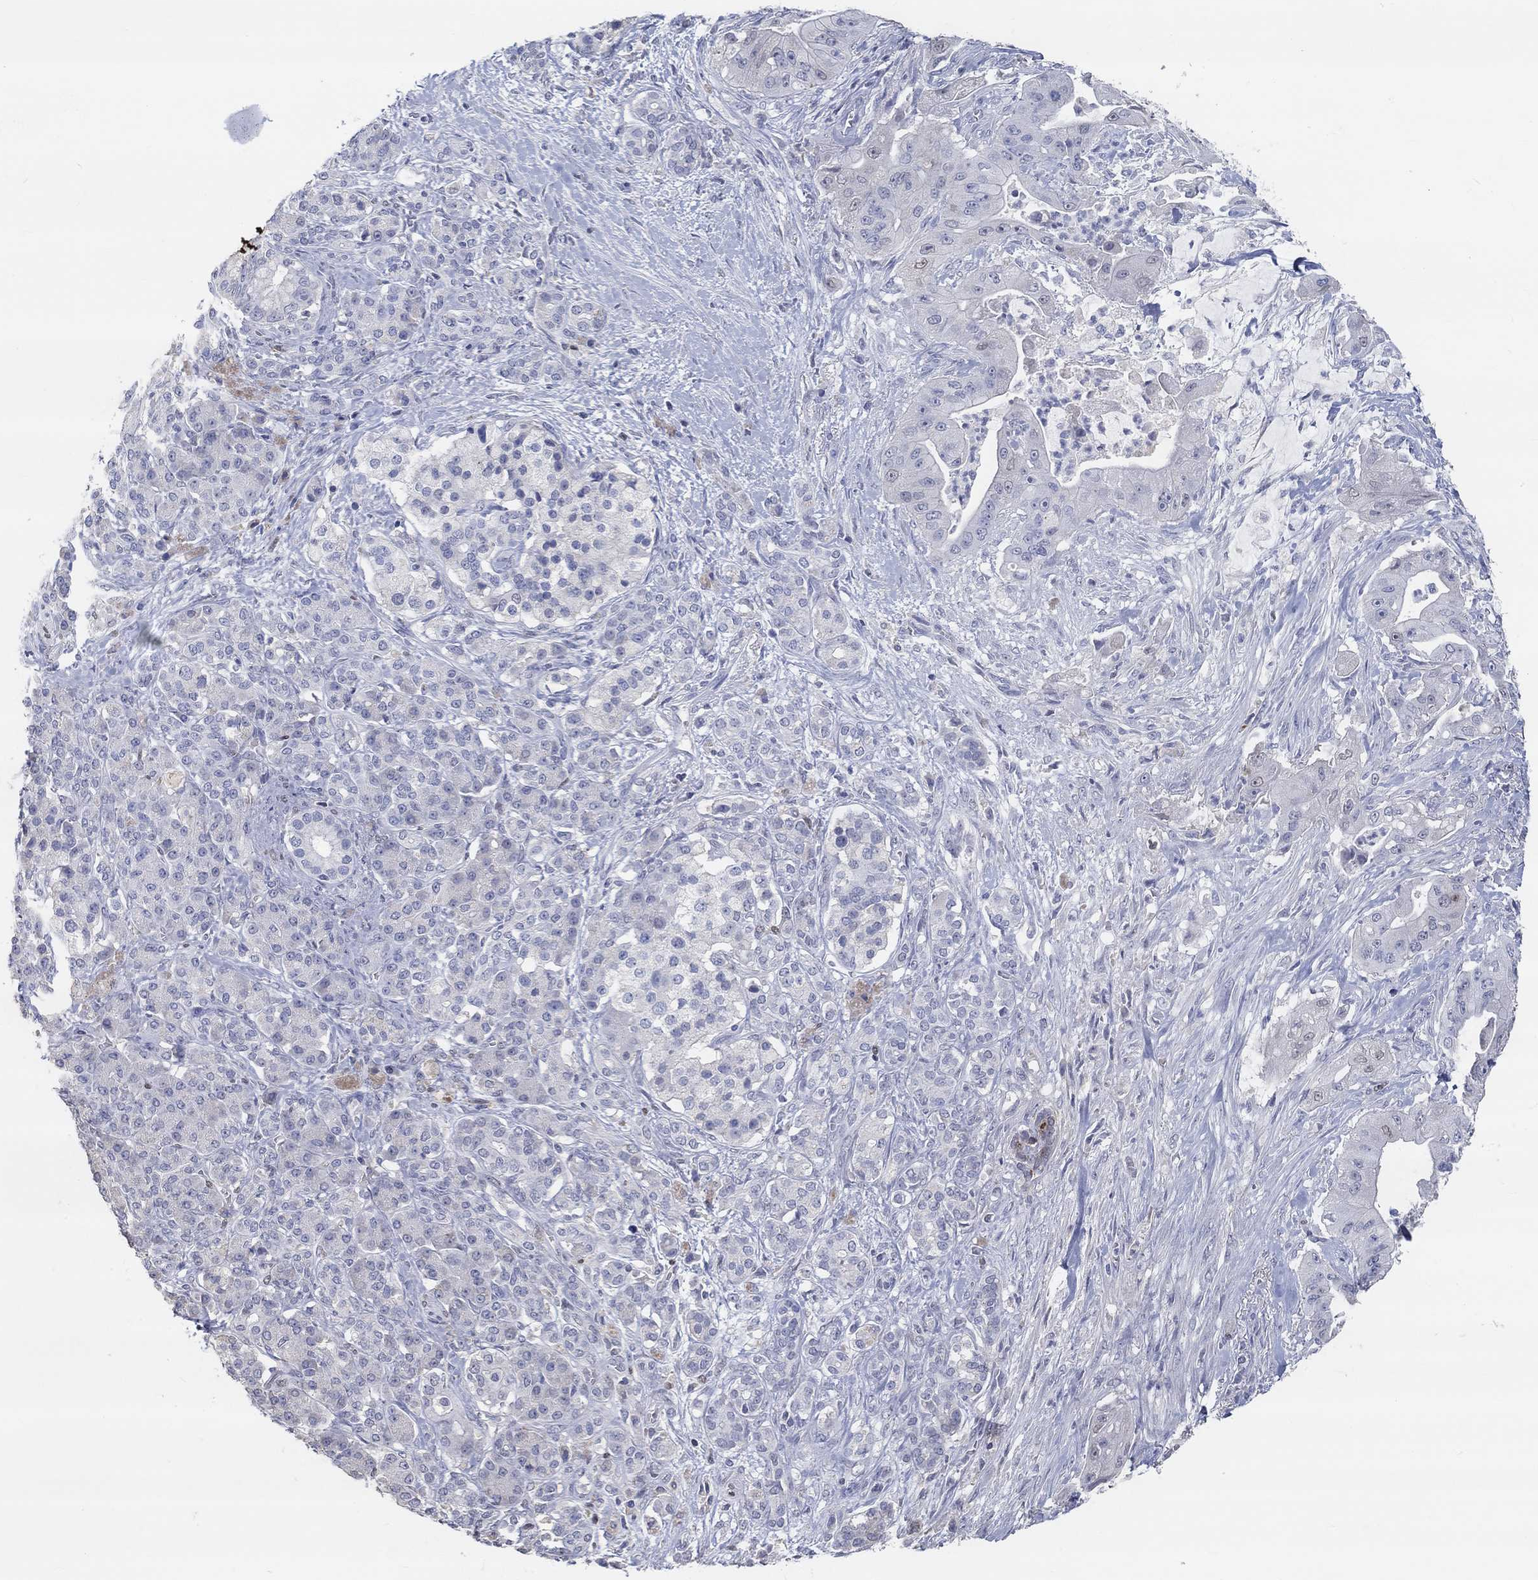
{"staining": {"intensity": "weak", "quantity": "<25%", "location": "nuclear"}, "tissue": "pancreatic cancer", "cell_type": "Tumor cells", "image_type": "cancer", "snomed": [{"axis": "morphology", "description": "Normal tissue, NOS"}, {"axis": "morphology", "description": "Inflammation, NOS"}, {"axis": "morphology", "description": "Adenocarcinoma, NOS"}, {"axis": "topography", "description": "Pancreas"}], "caption": "Immunohistochemical staining of pancreatic adenocarcinoma exhibits no significant expression in tumor cells. The staining is performed using DAB brown chromogen with nuclei counter-stained in using hematoxylin.", "gene": "FGF2", "patient": {"sex": "male", "age": 57}}